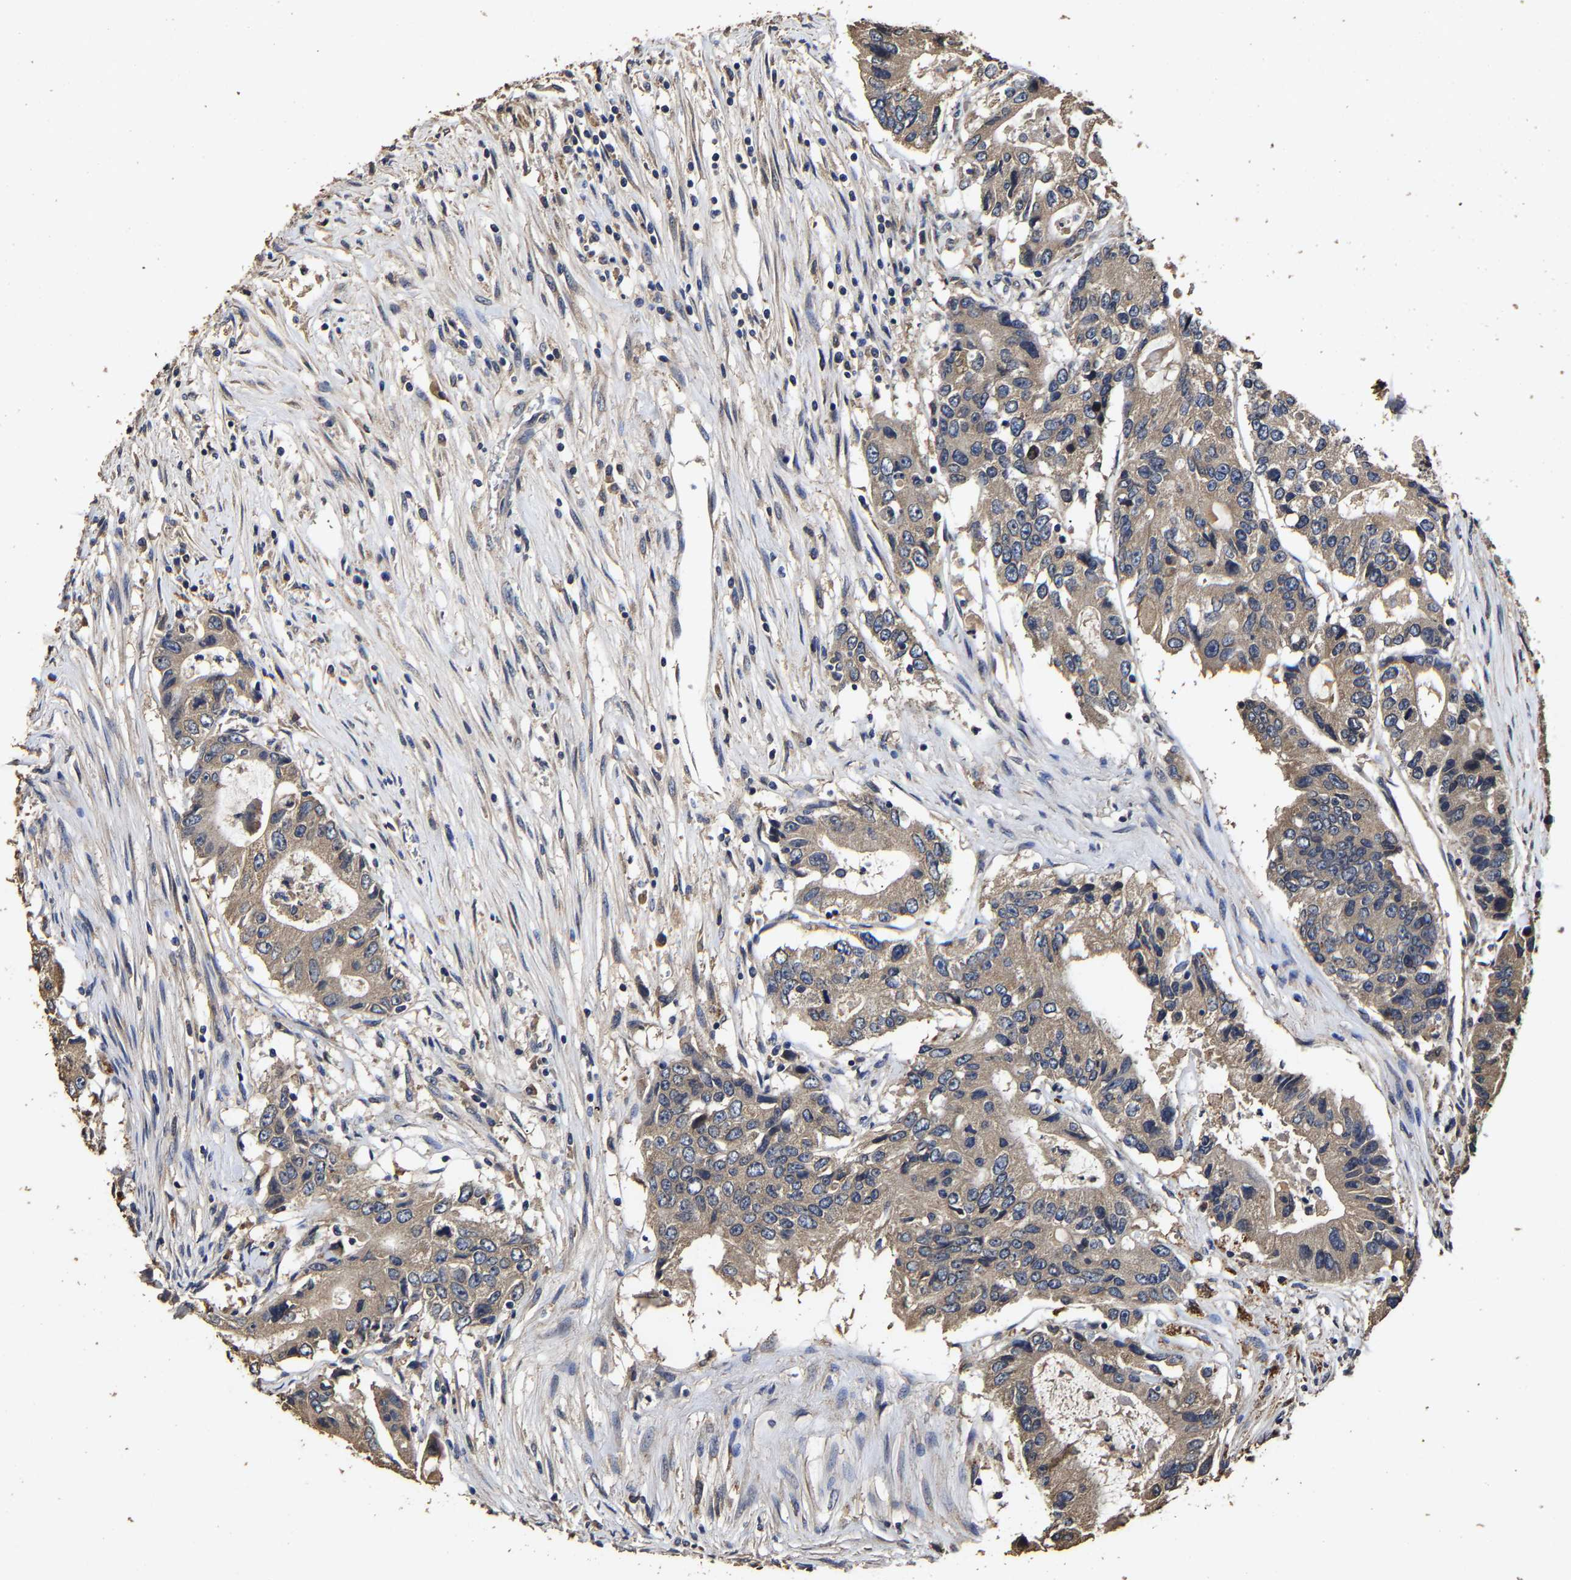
{"staining": {"intensity": "moderate", "quantity": ">75%", "location": "cytoplasmic/membranous"}, "tissue": "colorectal cancer", "cell_type": "Tumor cells", "image_type": "cancer", "snomed": [{"axis": "morphology", "description": "Adenocarcinoma, NOS"}, {"axis": "topography", "description": "Colon"}], "caption": "There is medium levels of moderate cytoplasmic/membranous staining in tumor cells of colorectal adenocarcinoma, as demonstrated by immunohistochemical staining (brown color).", "gene": "PPM1K", "patient": {"sex": "female", "age": 77}}